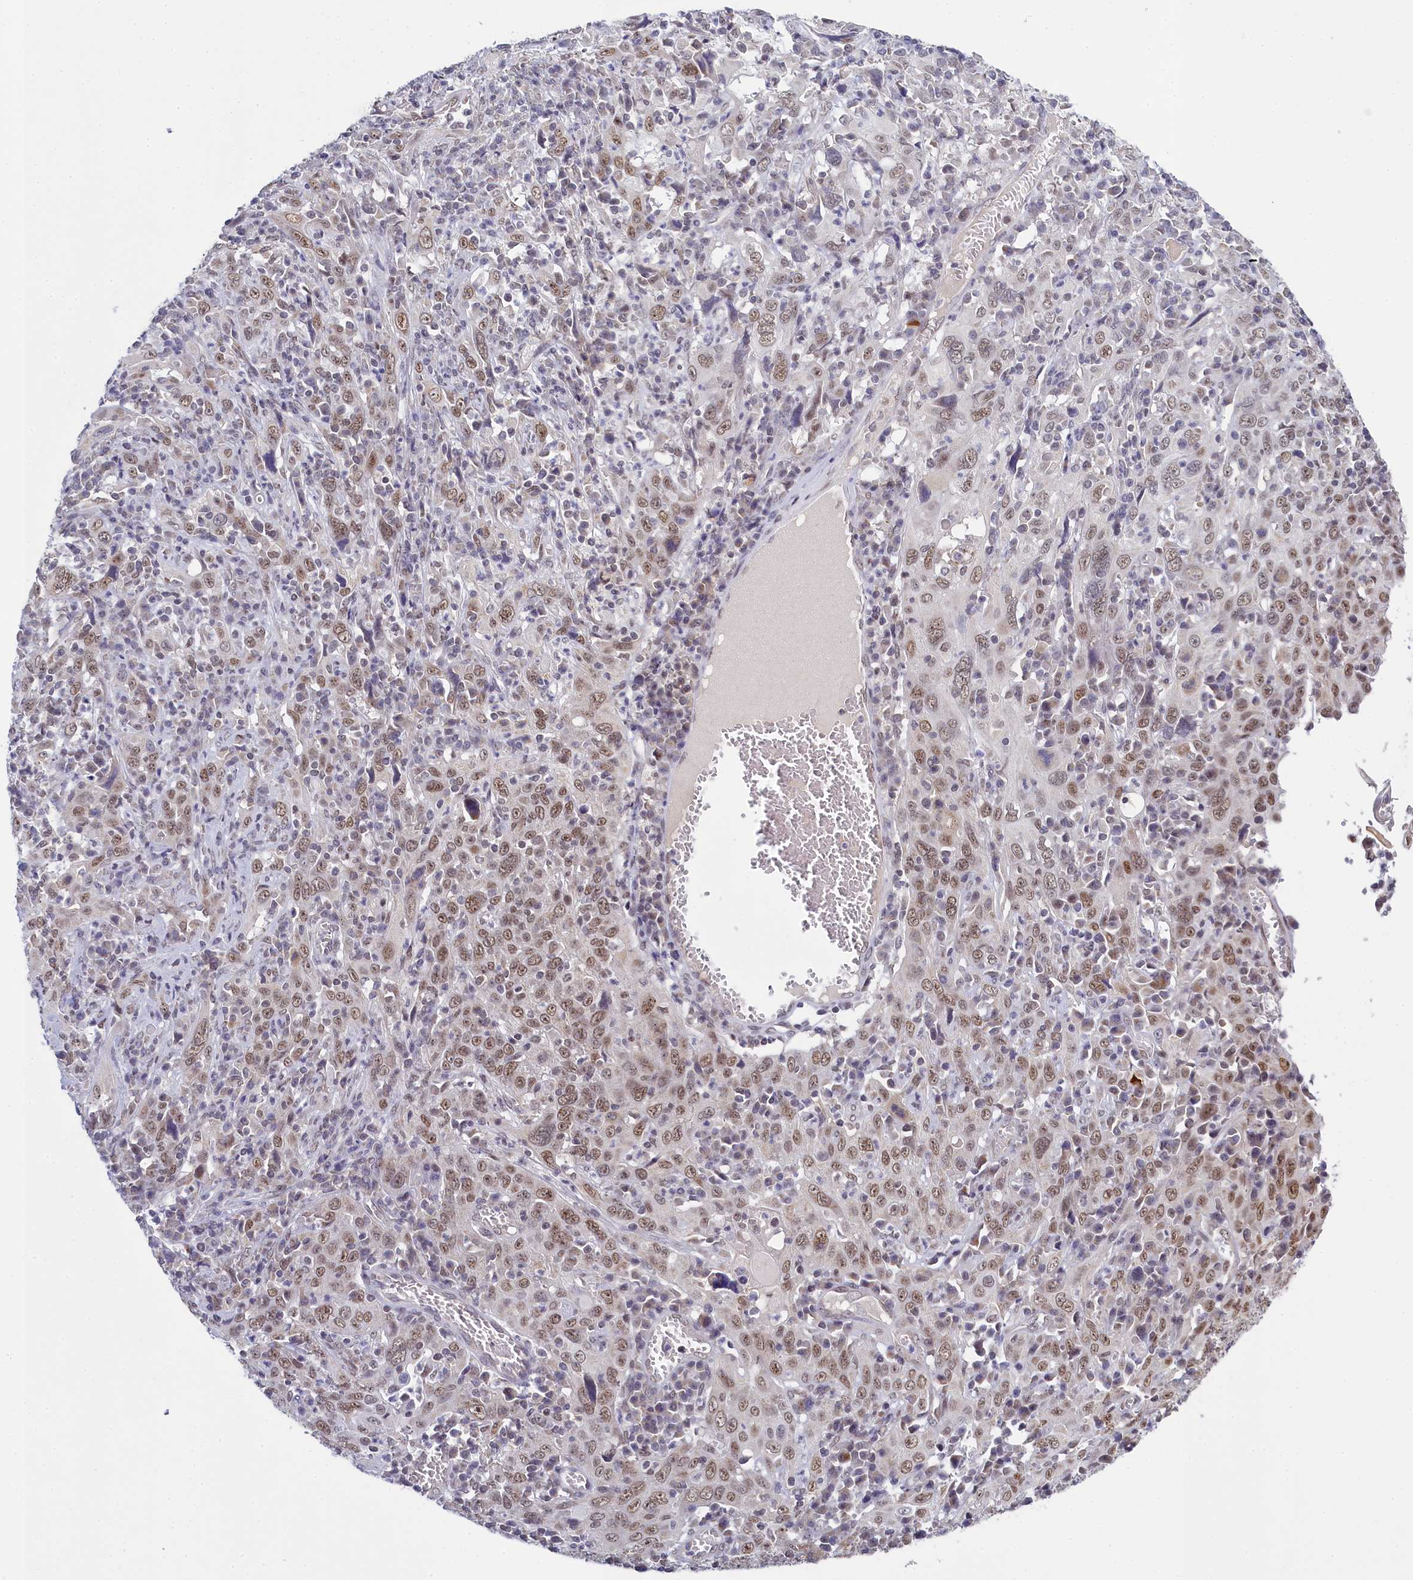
{"staining": {"intensity": "moderate", "quantity": ">75%", "location": "nuclear"}, "tissue": "cervical cancer", "cell_type": "Tumor cells", "image_type": "cancer", "snomed": [{"axis": "morphology", "description": "Squamous cell carcinoma, NOS"}, {"axis": "topography", "description": "Cervix"}], "caption": "This is an image of immunohistochemistry staining of cervical cancer, which shows moderate expression in the nuclear of tumor cells.", "gene": "PPHLN1", "patient": {"sex": "female", "age": 46}}